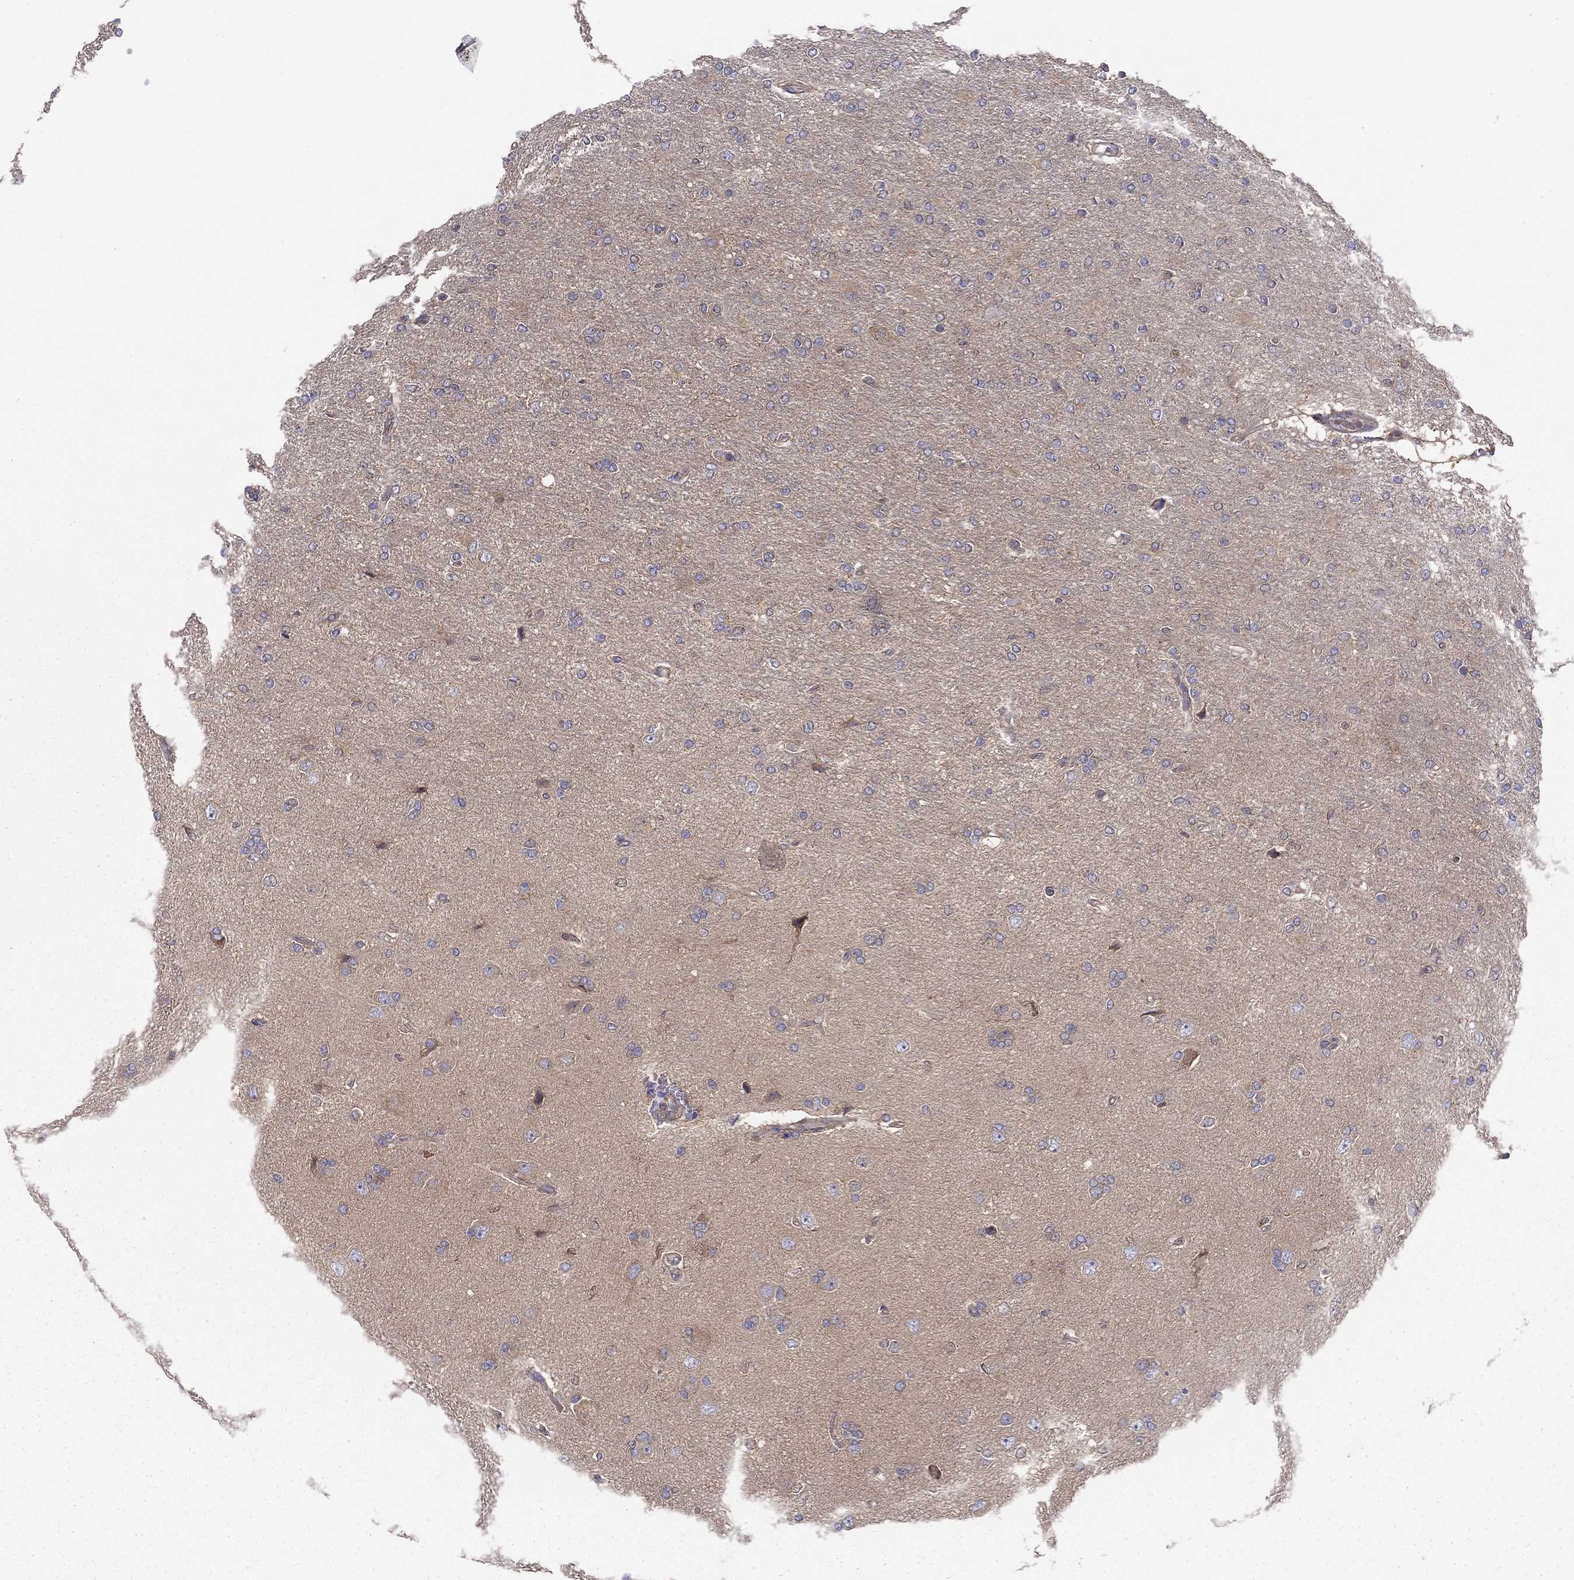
{"staining": {"intensity": "negative", "quantity": "none", "location": "none"}, "tissue": "glioma", "cell_type": "Tumor cells", "image_type": "cancer", "snomed": [{"axis": "morphology", "description": "Glioma, malignant, High grade"}, {"axis": "topography", "description": "Cerebral cortex"}], "caption": "Immunohistochemistry image of neoplastic tissue: human glioma stained with DAB displays no significant protein positivity in tumor cells.", "gene": "RNF123", "patient": {"sex": "male", "age": 70}}